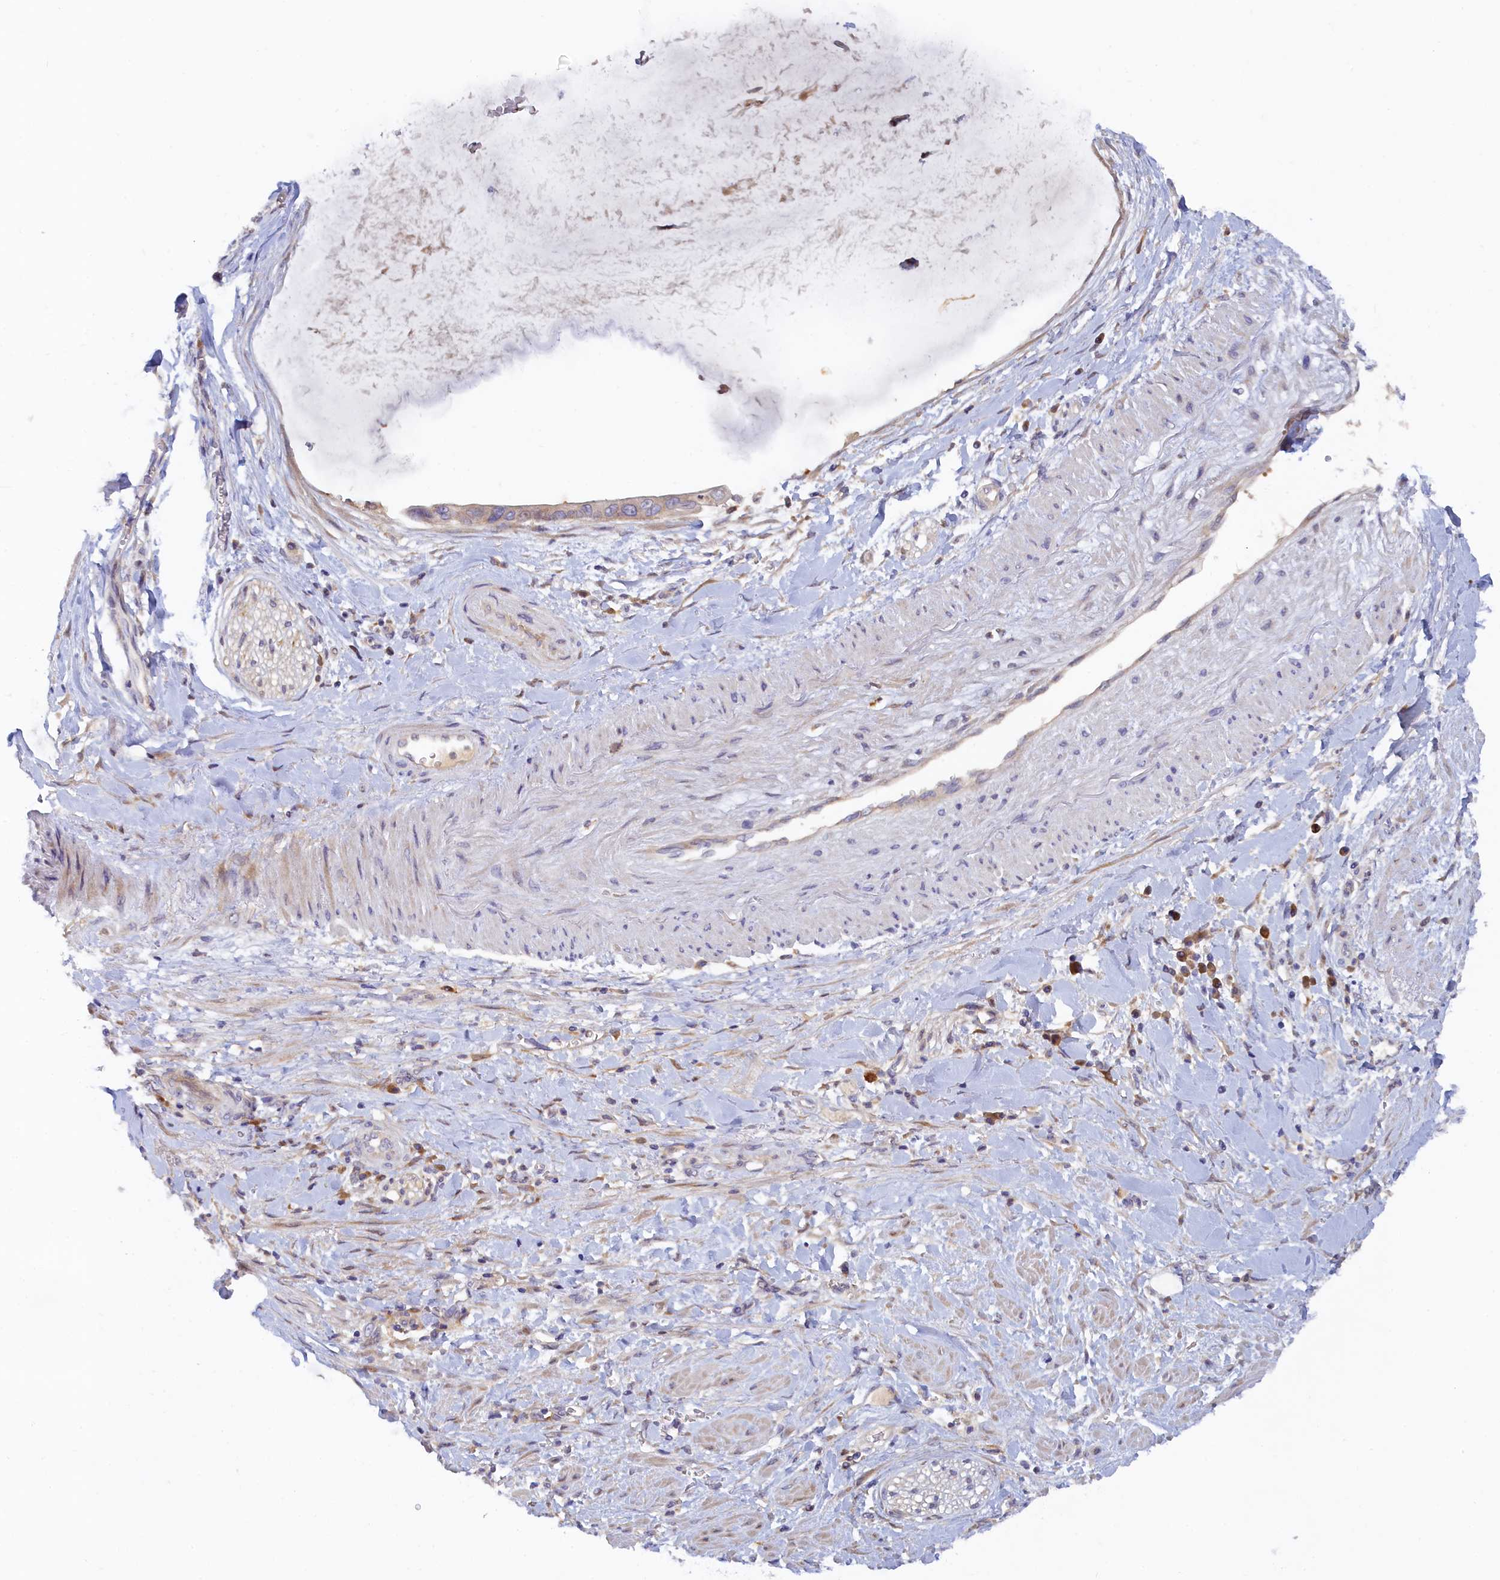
{"staining": {"intensity": "moderate", "quantity": "25%-75%", "location": "cytoplasmic/membranous"}, "tissue": "pancreatic cancer", "cell_type": "Tumor cells", "image_type": "cancer", "snomed": [{"axis": "morphology", "description": "Adenocarcinoma, NOS"}, {"axis": "topography", "description": "Pancreas"}], "caption": "A high-resolution image shows IHC staining of pancreatic cancer, which displays moderate cytoplasmic/membranous positivity in approximately 25%-75% of tumor cells. (DAB (3,3'-diaminobenzidine) IHC, brown staining for protein, blue staining for nuclei).", "gene": "SPATA5L1", "patient": {"sex": "male", "age": 75}}